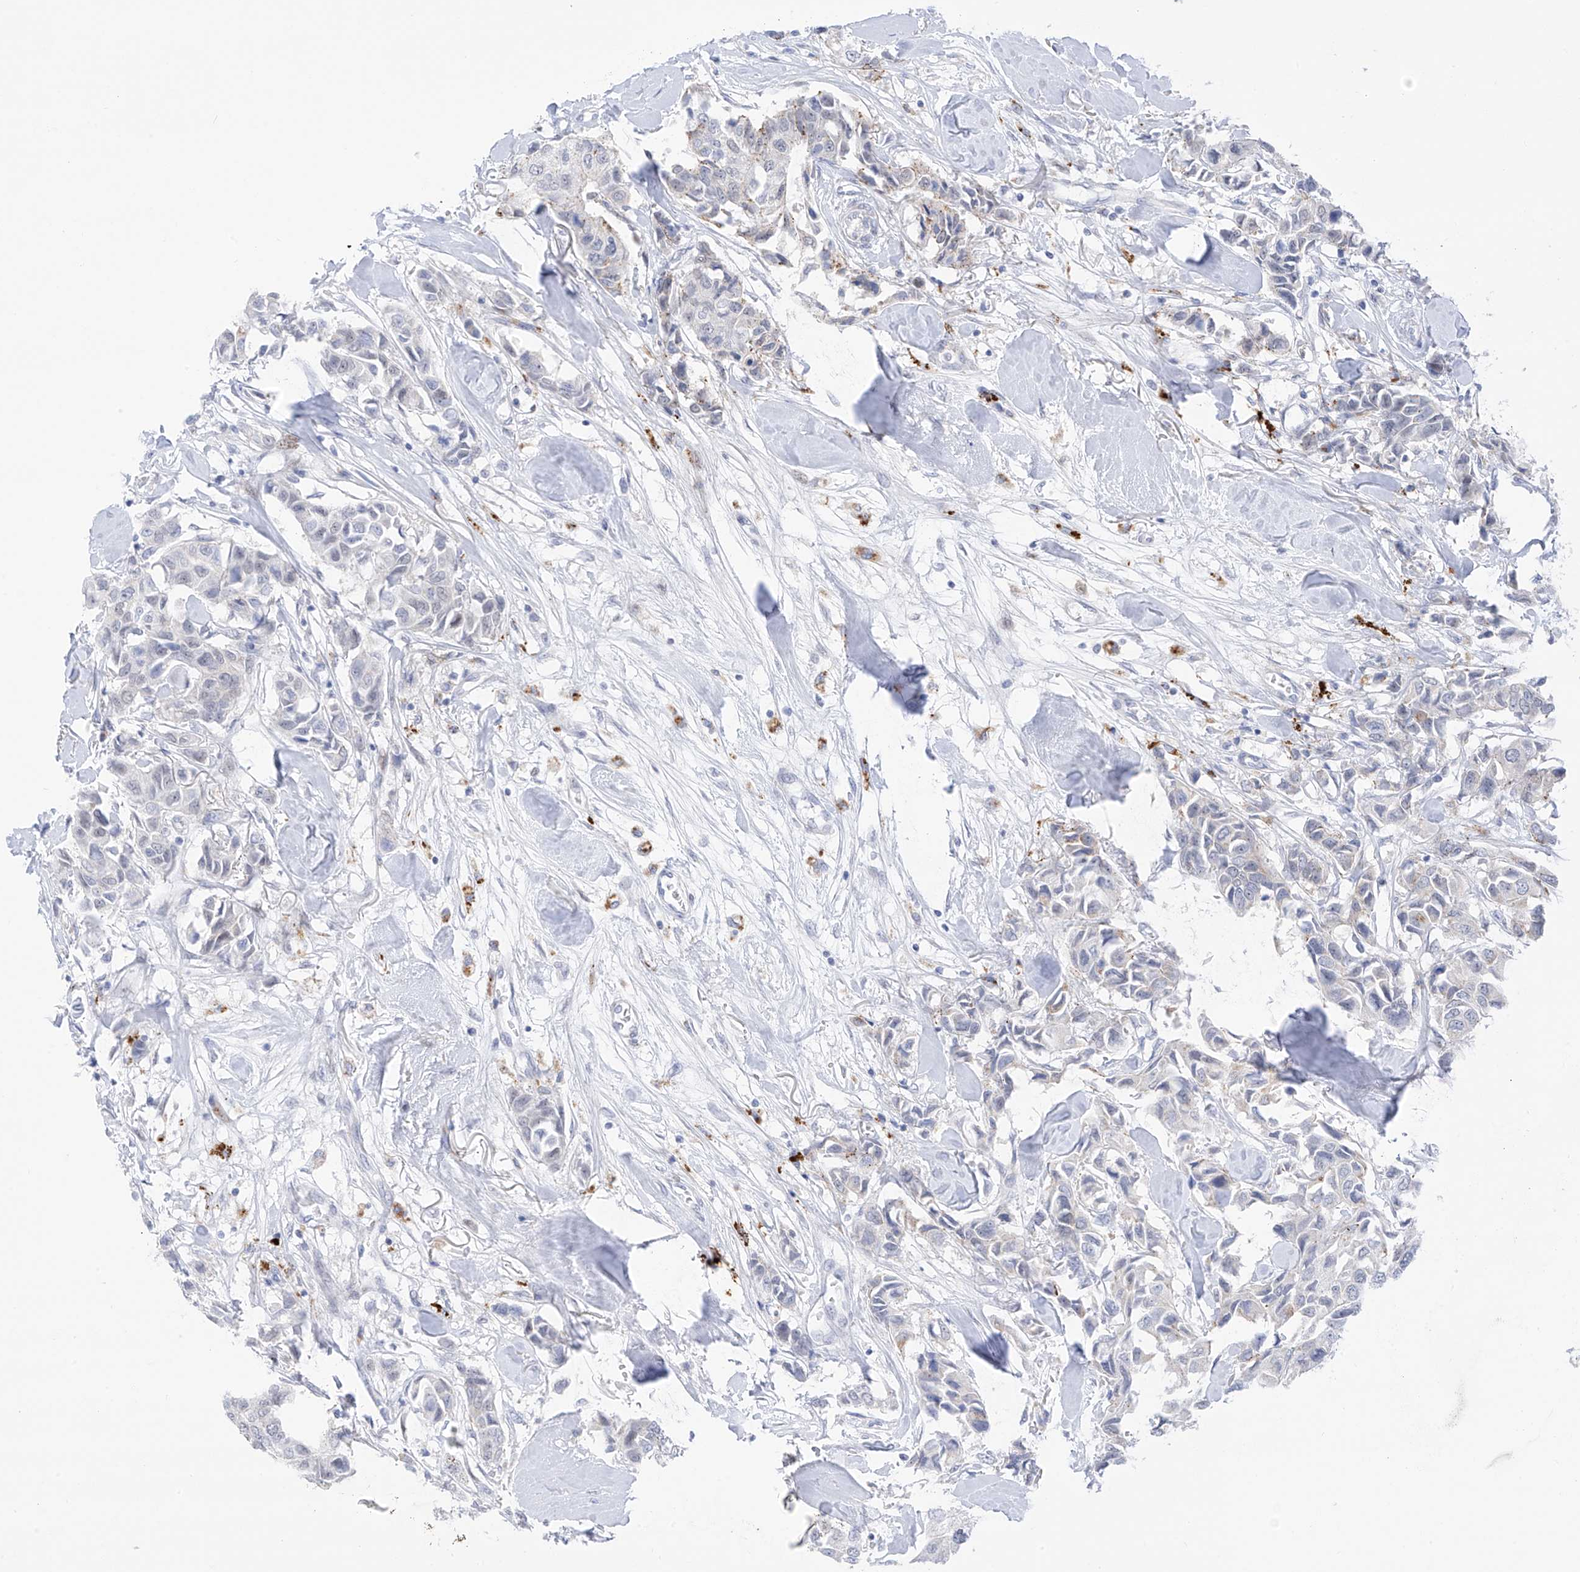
{"staining": {"intensity": "negative", "quantity": "none", "location": "none"}, "tissue": "breast cancer", "cell_type": "Tumor cells", "image_type": "cancer", "snomed": [{"axis": "morphology", "description": "Duct carcinoma"}, {"axis": "topography", "description": "Breast"}], "caption": "A high-resolution micrograph shows immunohistochemistry staining of breast cancer, which reveals no significant staining in tumor cells.", "gene": "PSPH", "patient": {"sex": "female", "age": 80}}